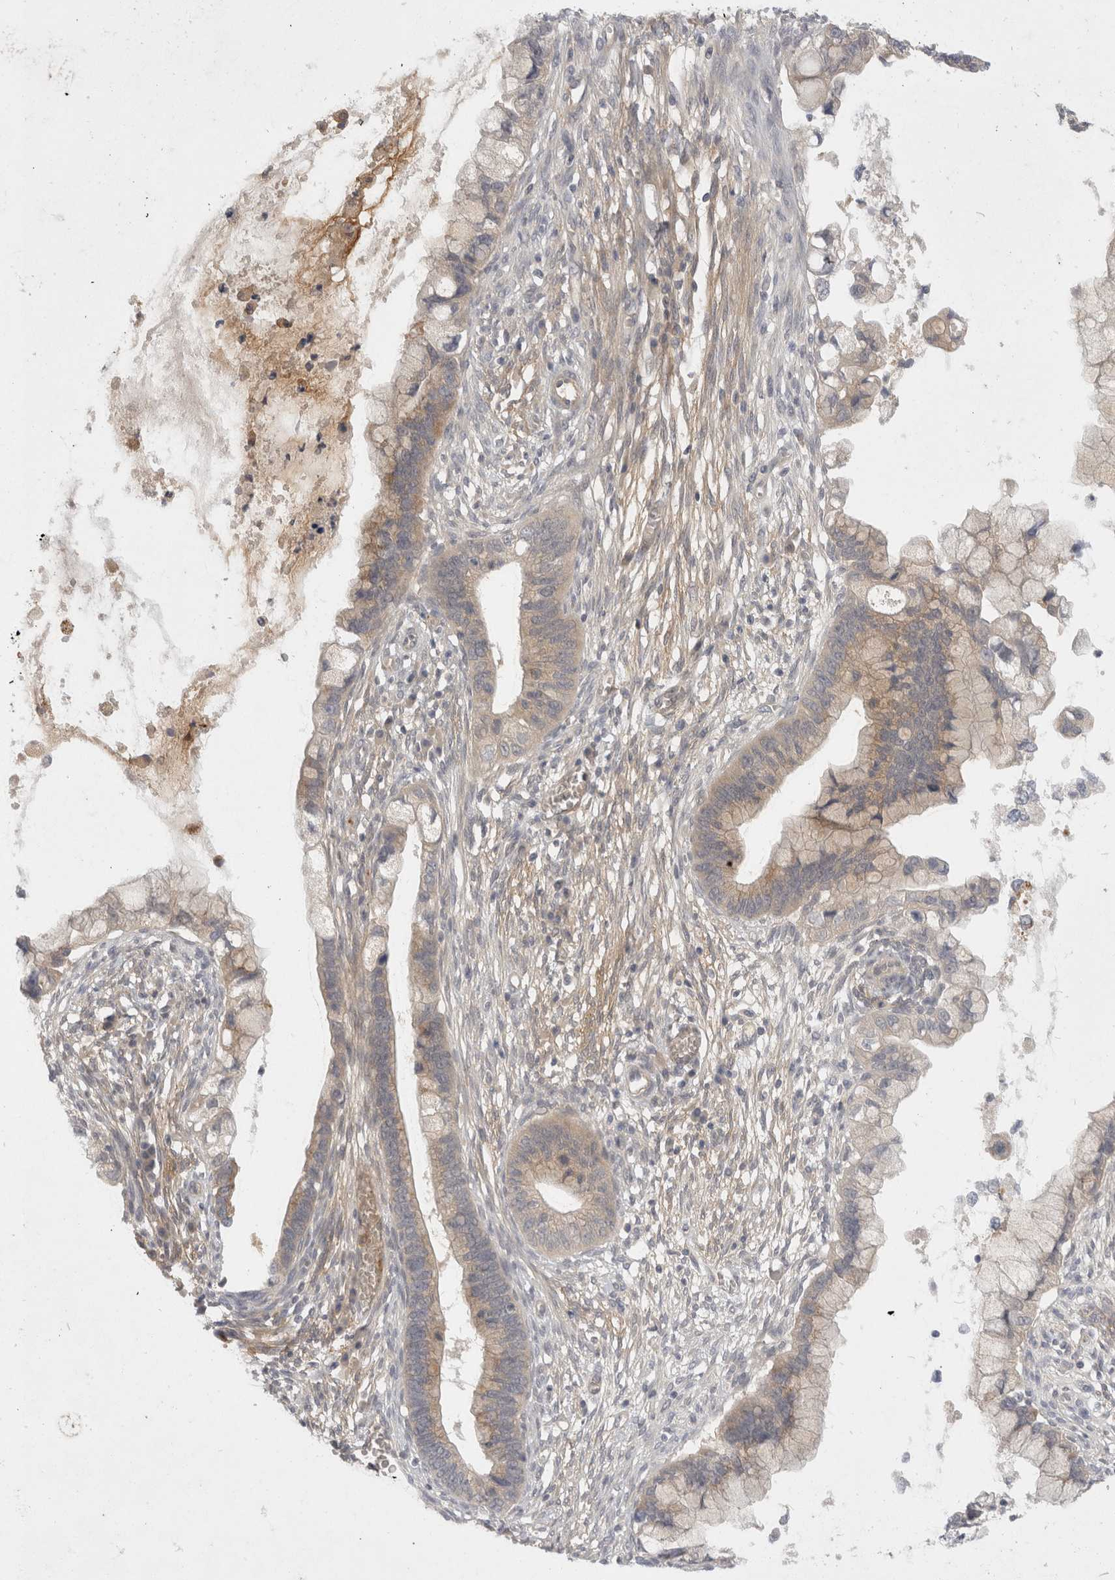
{"staining": {"intensity": "weak", "quantity": "<25%", "location": "cytoplasmic/membranous"}, "tissue": "cervical cancer", "cell_type": "Tumor cells", "image_type": "cancer", "snomed": [{"axis": "morphology", "description": "Adenocarcinoma, NOS"}, {"axis": "topography", "description": "Cervix"}], "caption": "This is an immunohistochemistry (IHC) image of human cervical cancer (adenocarcinoma). There is no expression in tumor cells.", "gene": "TOM1L2", "patient": {"sex": "female", "age": 44}}